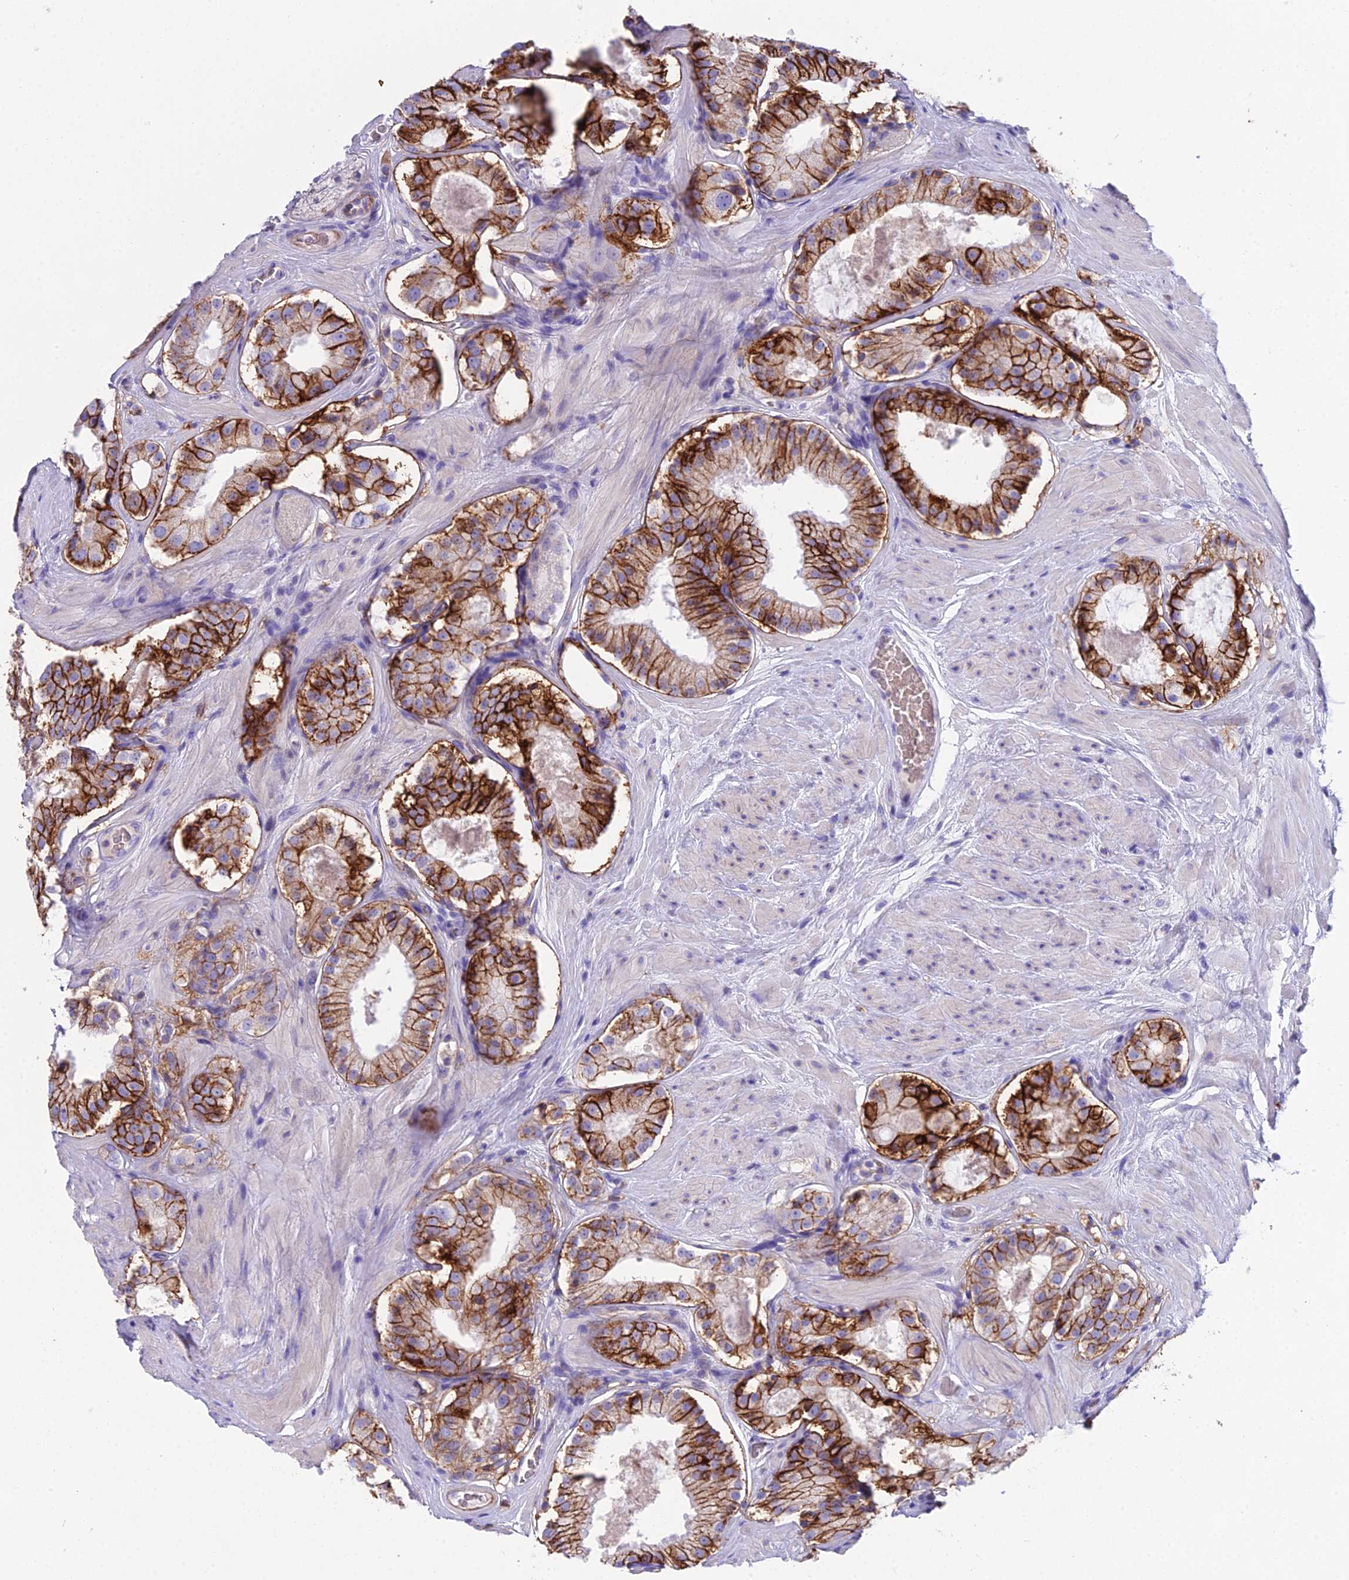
{"staining": {"intensity": "strong", "quantity": ">75%", "location": "cytoplasmic/membranous"}, "tissue": "prostate cancer", "cell_type": "Tumor cells", "image_type": "cancer", "snomed": [{"axis": "morphology", "description": "Adenocarcinoma, High grade"}, {"axis": "topography", "description": "Prostate"}], "caption": "Prostate high-grade adenocarcinoma was stained to show a protein in brown. There is high levels of strong cytoplasmic/membranous staining in approximately >75% of tumor cells.", "gene": "OR1Q1", "patient": {"sex": "male", "age": 65}}